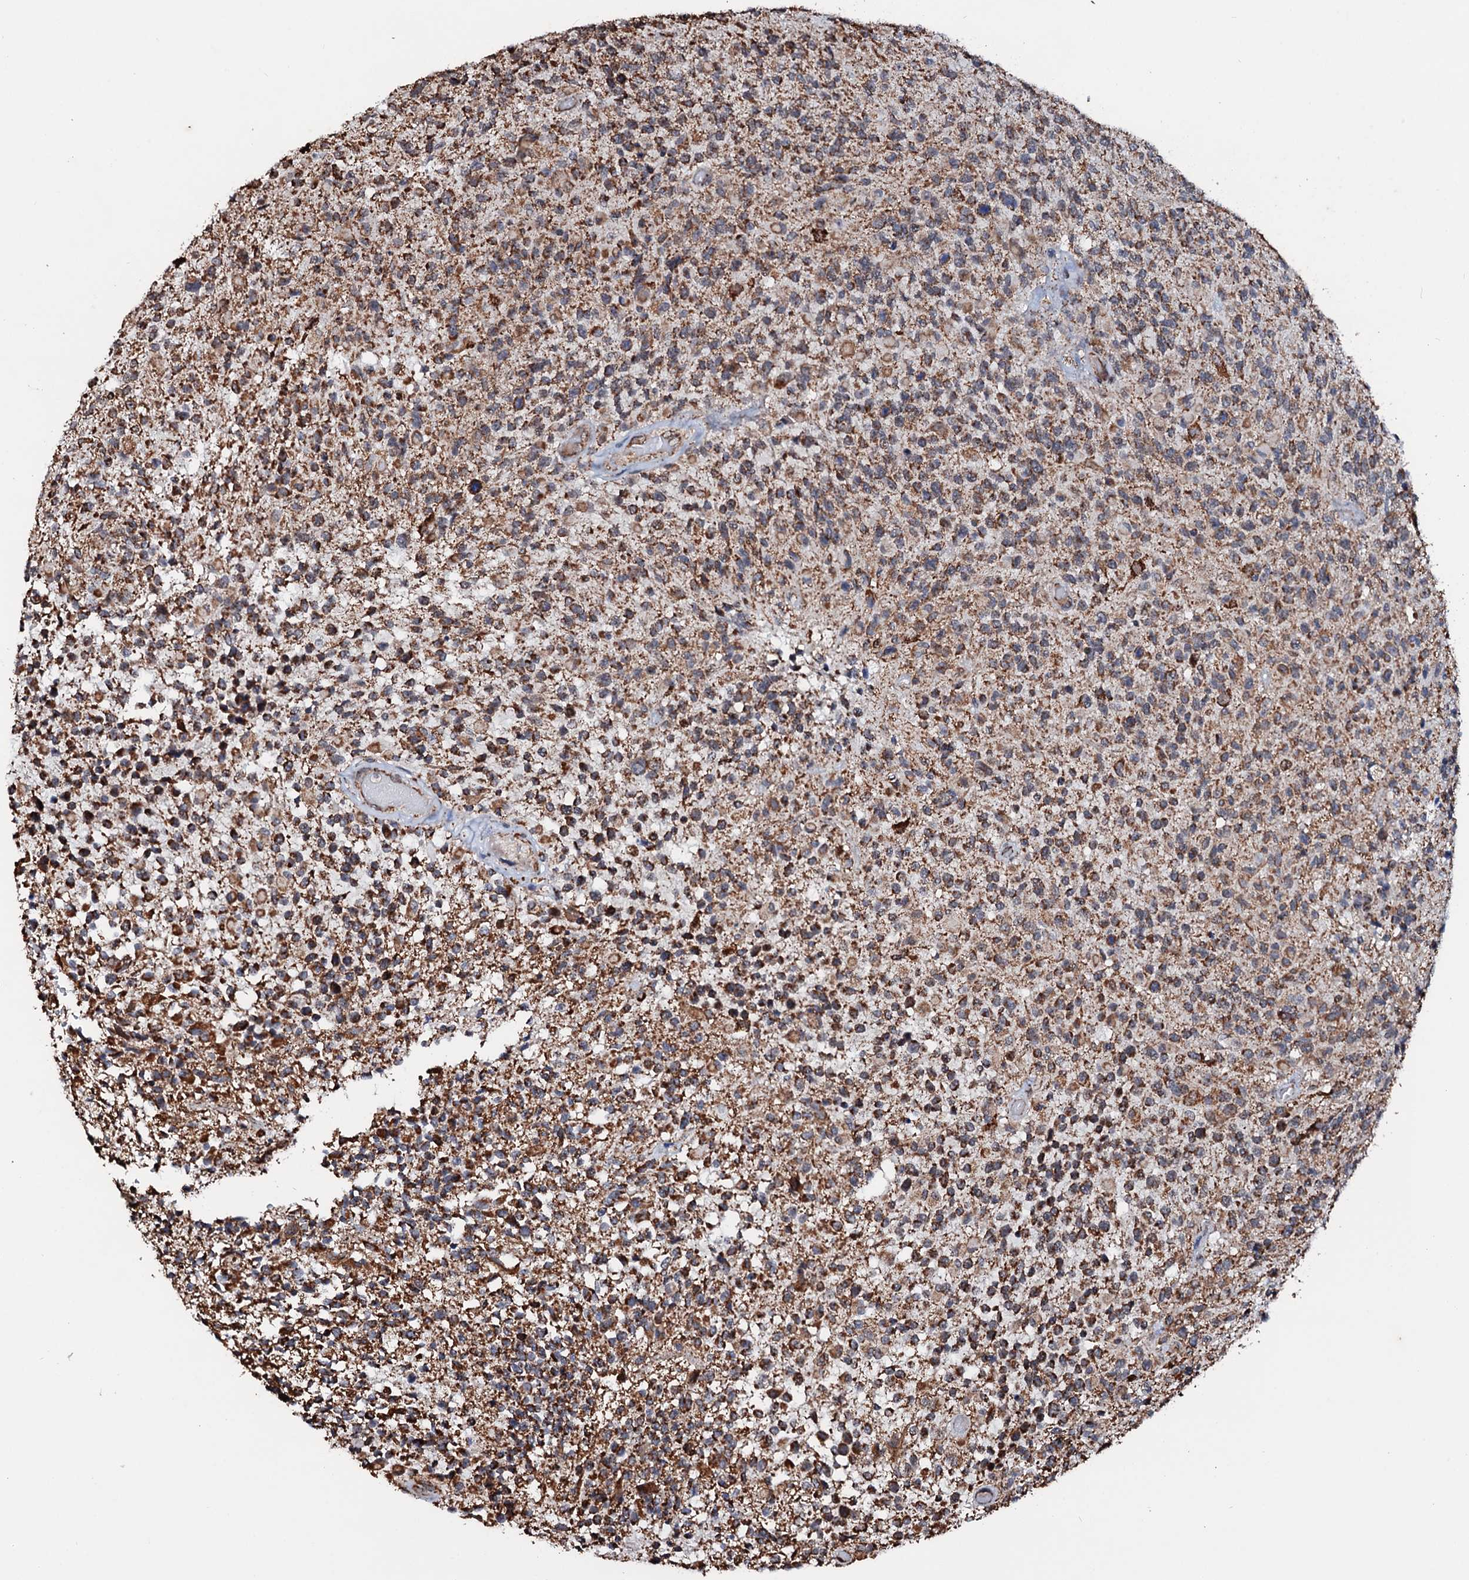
{"staining": {"intensity": "moderate", "quantity": ">75%", "location": "cytoplasmic/membranous"}, "tissue": "glioma", "cell_type": "Tumor cells", "image_type": "cancer", "snomed": [{"axis": "morphology", "description": "Glioma, malignant, High grade"}, {"axis": "morphology", "description": "Glioblastoma, NOS"}, {"axis": "topography", "description": "Brain"}], "caption": "Immunohistochemistry photomicrograph of human glioma stained for a protein (brown), which exhibits medium levels of moderate cytoplasmic/membranous expression in about >75% of tumor cells.", "gene": "SECISBP2L", "patient": {"sex": "male", "age": 60}}